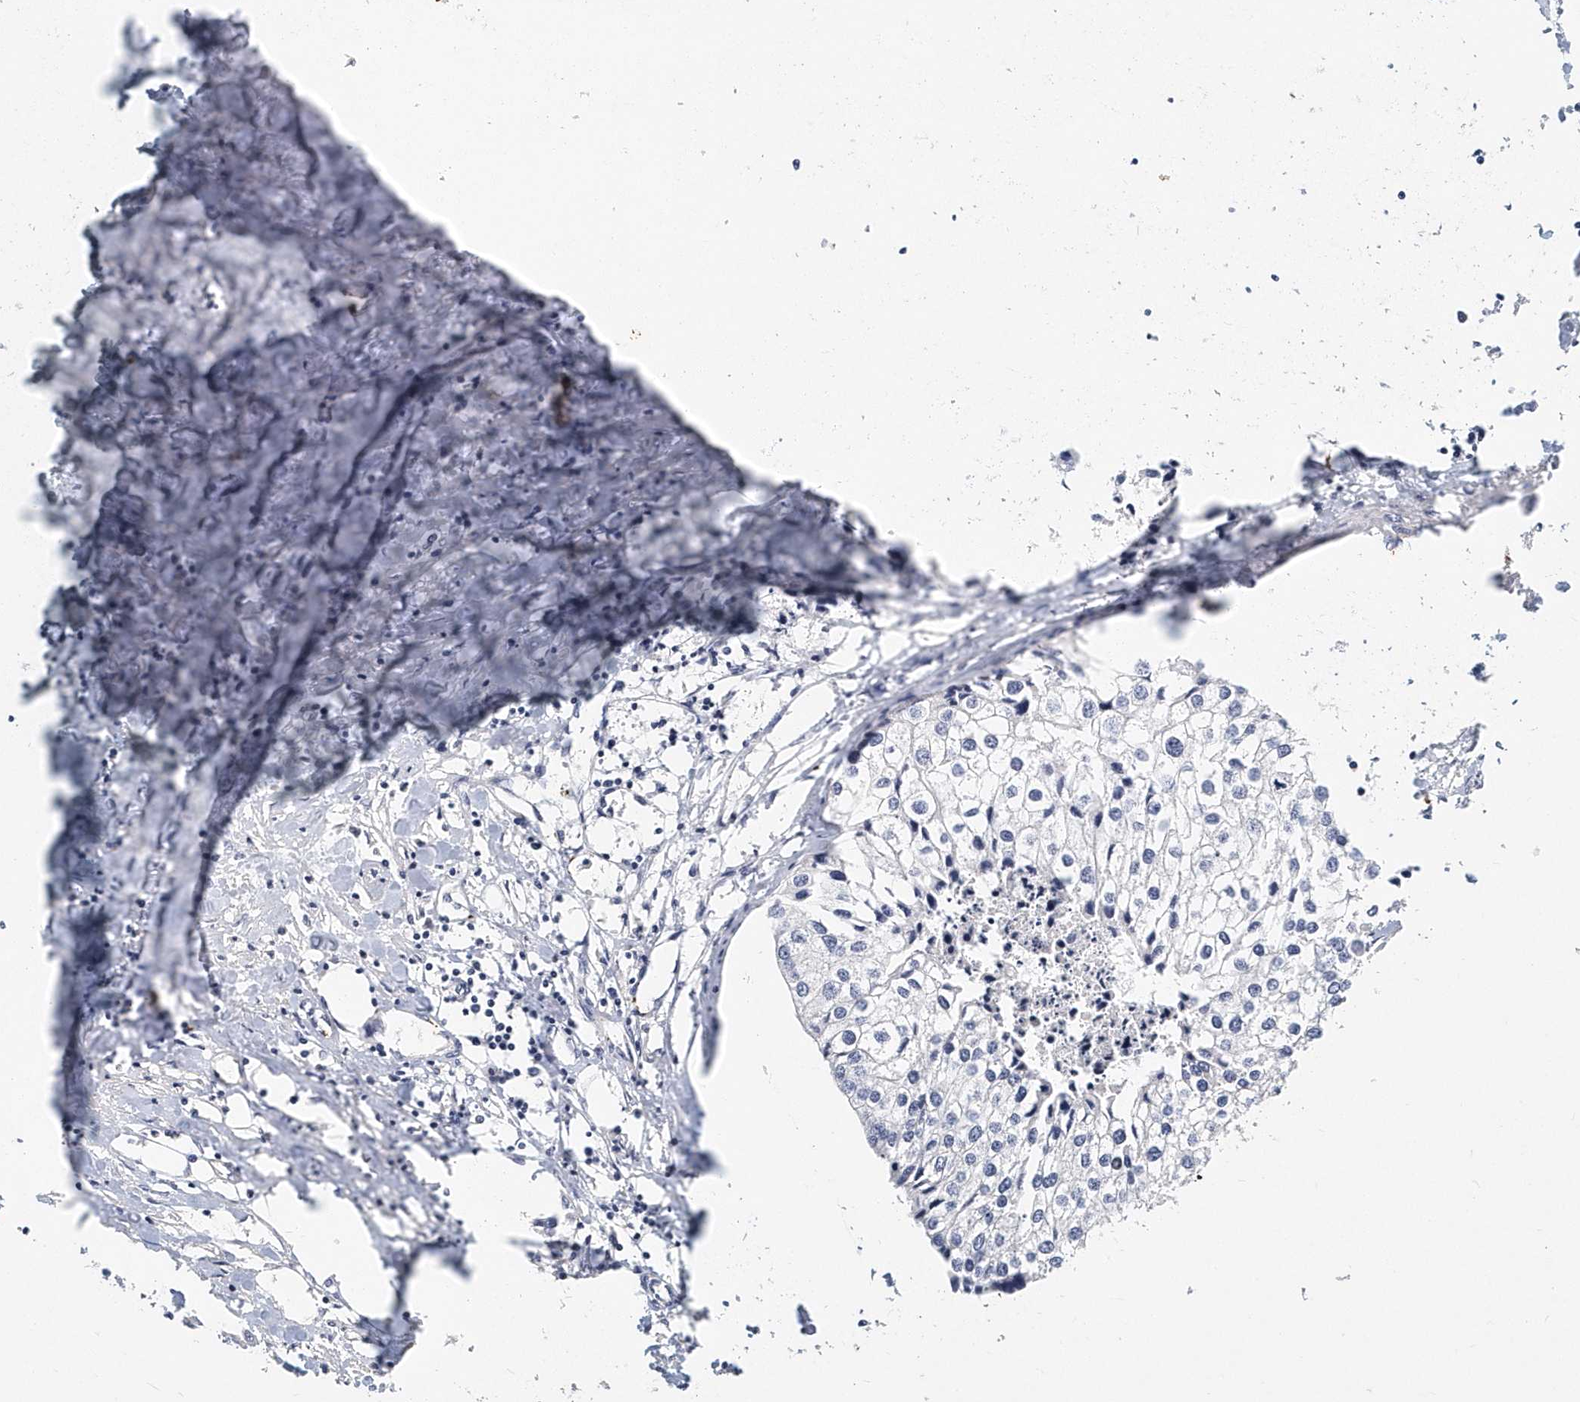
{"staining": {"intensity": "negative", "quantity": "none", "location": "none"}, "tissue": "urothelial cancer", "cell_type": "Tumor cells", "image_type": "cancer", "snomed": [{"axis": "morphology", "description": "Urothelial carcinoma, High grade"}, {"axis": "topography", "description": "Urinary bladder"}], "caption": "Urothelial cancer stained for a protein using immunohistochemistry (IHC) displays no staining tumor cells.", "gene": "ITGA2B", "patient": {"sex": "male", "age": 64}}